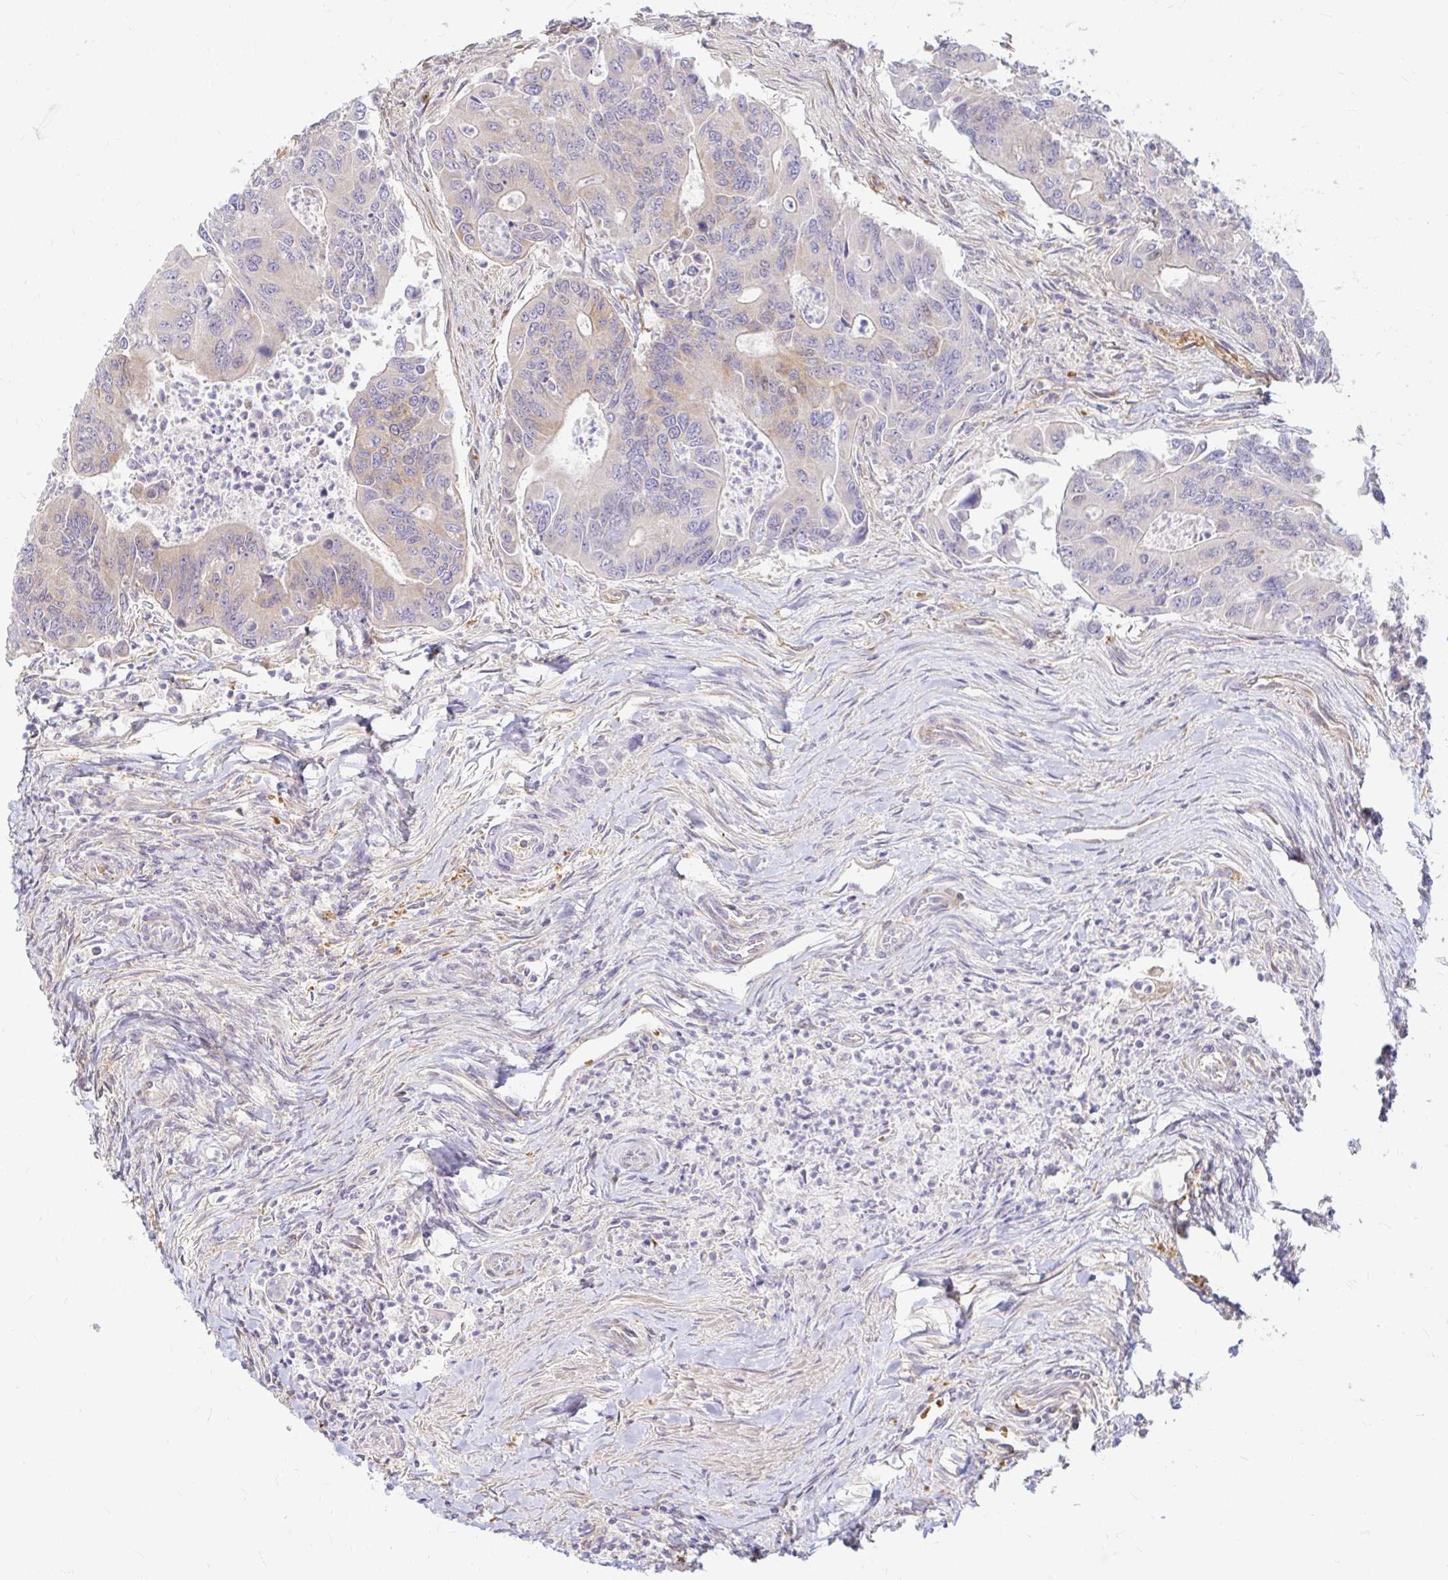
{"staining": {"intensity": "weak", "quantity": "<25%", "location": "cytoplasmic/membranous"}, "tissue": "colorectal cancer", "cell_type": "Tumor cells", "image_type": "cancer", "snomed": [{"axis": "morphology", "description": "Adenocarcinoma, NOS"}, {"axis": "topography", "description": "Colon"}], "caption": "IHC of human colorectal cancer (adenocarcinoma) displays no staining in tumor cells.", "gene": "CAST", "patient": {"sex": "female", "age": 67}}